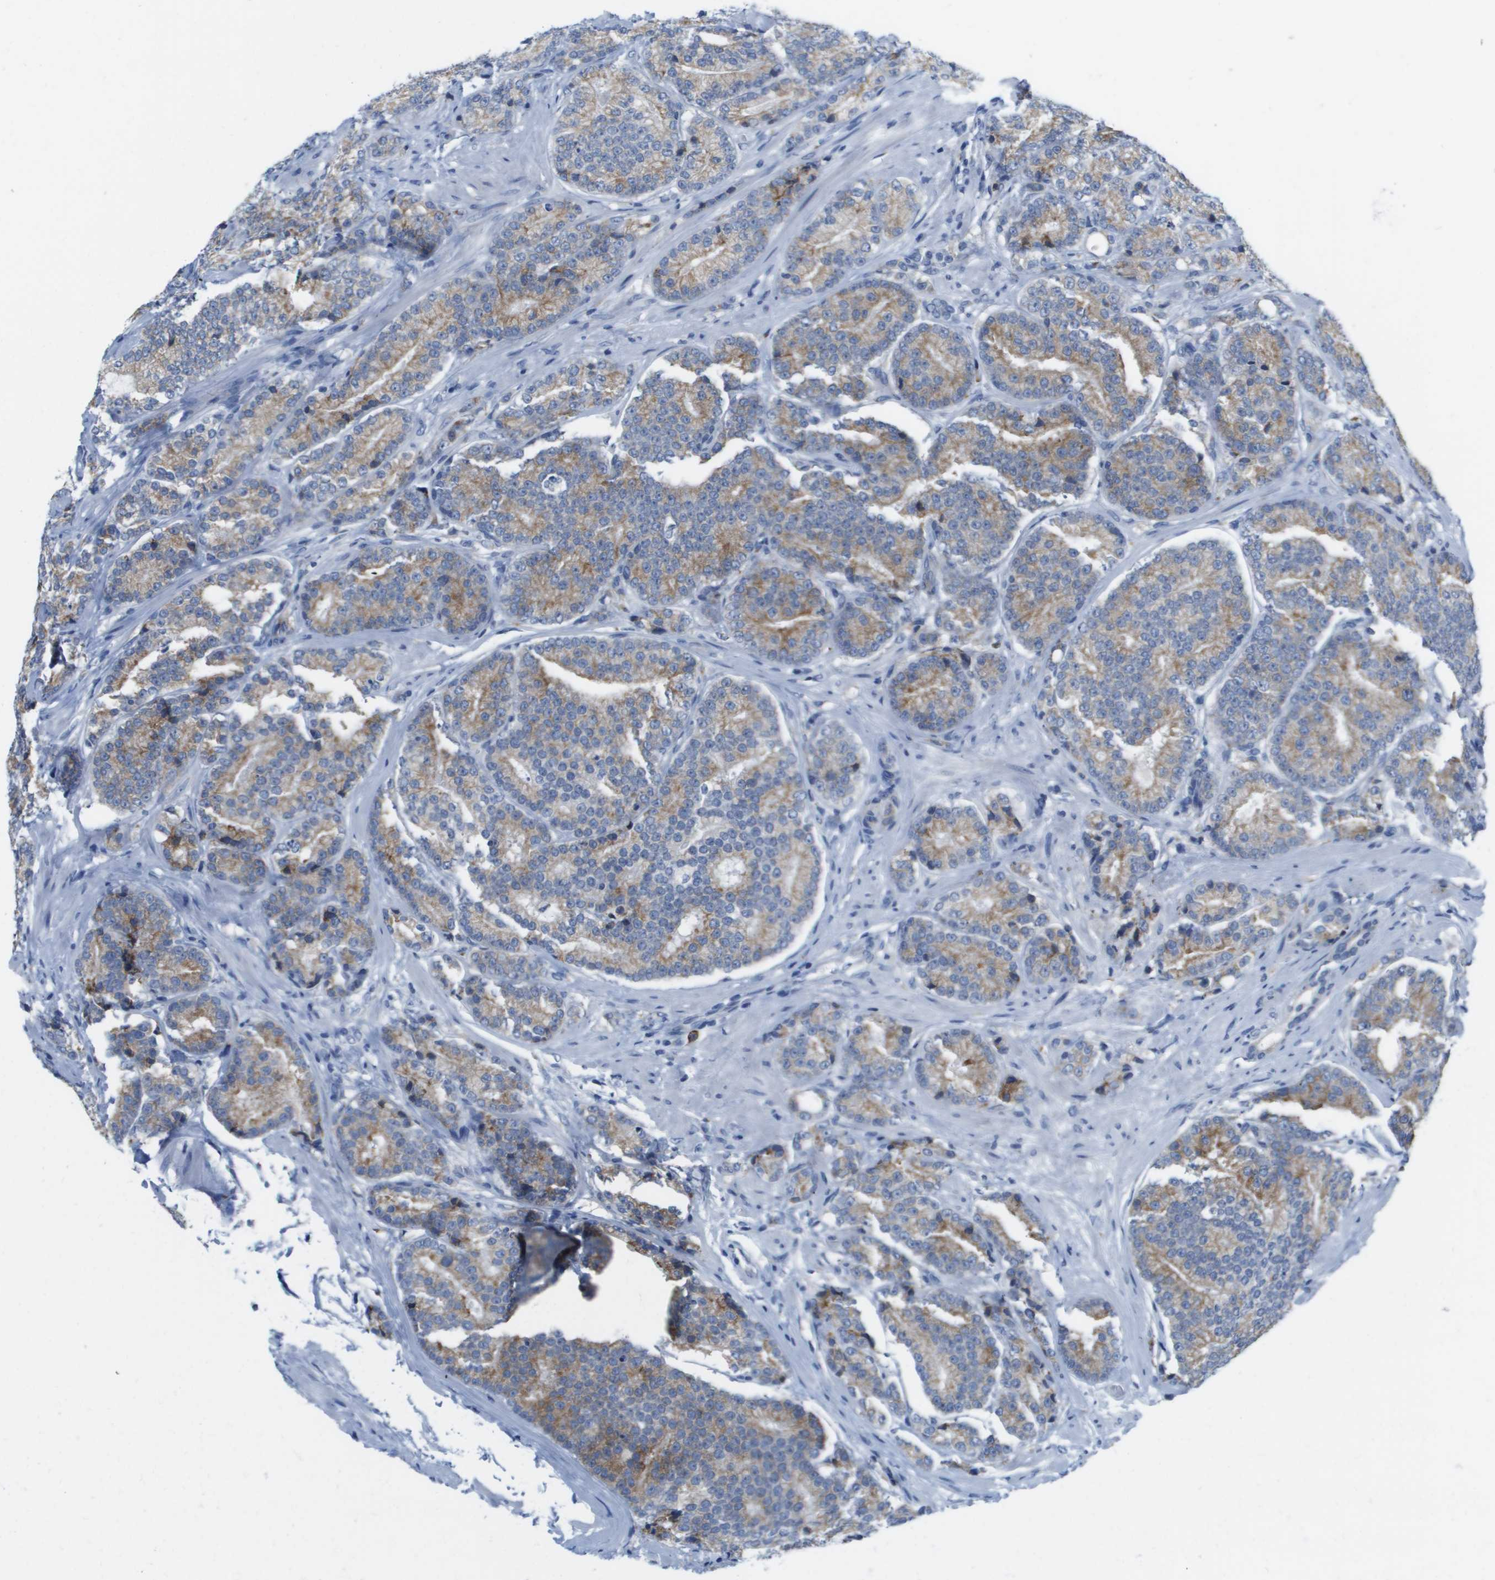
{"staining": {"intensity": "moderate", "quantity": ">75%", "location": "cytoplasmic/membranous"}, "tissue": "prostate cancer", "cell_type": "Tumor cells", "image_type": "cancer", "snomed": [{"axis": "morphology", "description": "Adenocarcinoma, High grade"}, {"axis": "topography", "description": "Prostate"}], "caption": "Brown immunohistochemical staining in adenocarcinoma (high-grade) (prostate) demonstrates moderate cytoplasmic/membranous expression in approximately >75% of tumor cells.", "gene": "CD3G", "patient": {"sex": "male", "age": 61}}